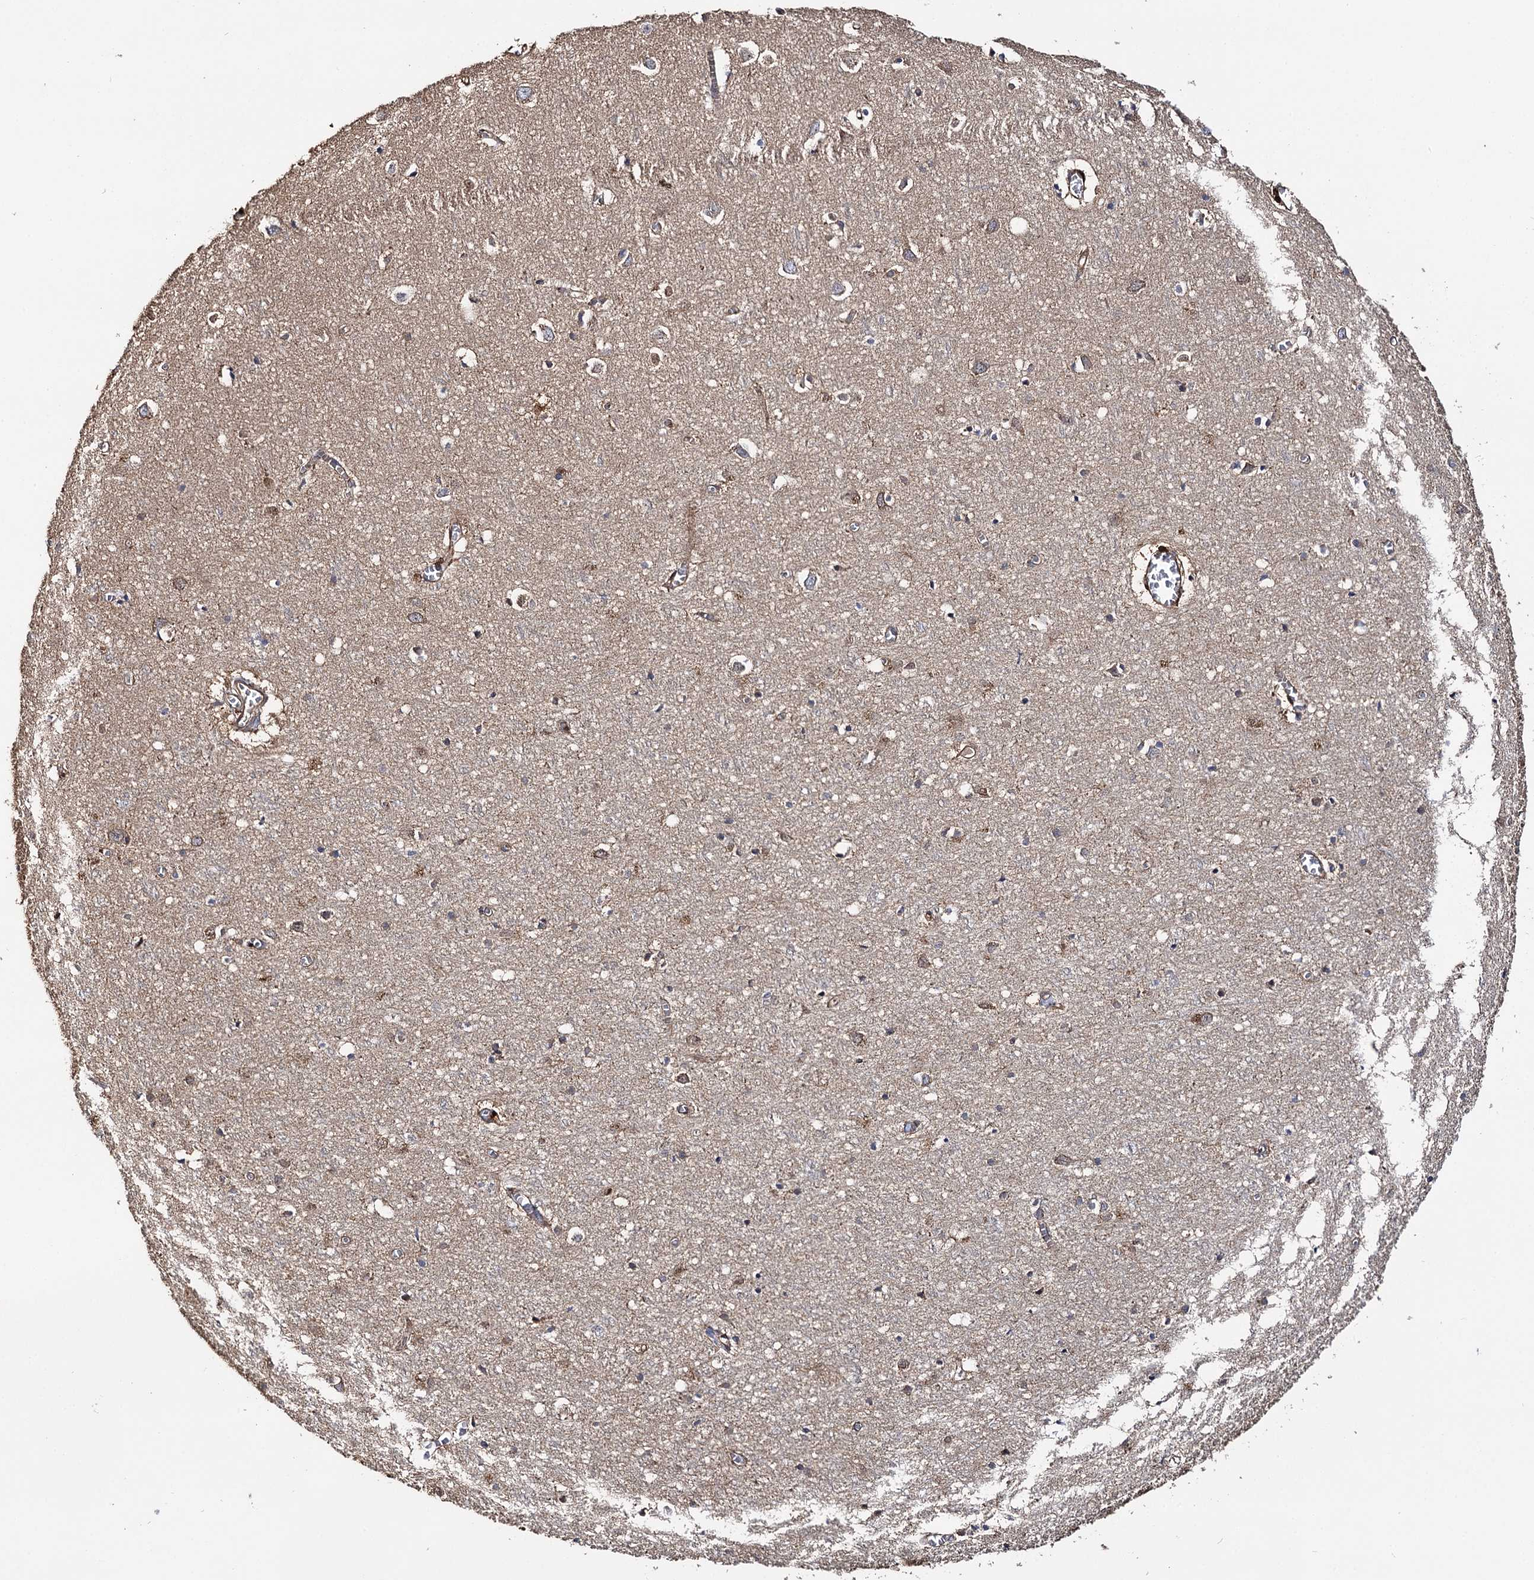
{"staining": {"intensity": "weak", "quantity": ">75%", "location": "cytoplasmic/membranous"}, "tissue": "cerebral cortex", "cell_type": "Endothelial cells", "image_type": "normal", "snomed": [{"axis": "morphology", "description": "Normal tissue, NOS"}, {"axis": "topography", "description": "Cerebral cortex"}], "caption": "This is a histology image of IHC staining of unremarkable cerebral cortex, which shows weak expression in the cytoplasmic/membranous of endothelial cells.", "gene": "IDI1", "patient": {"sex": "female", "age": 64}}